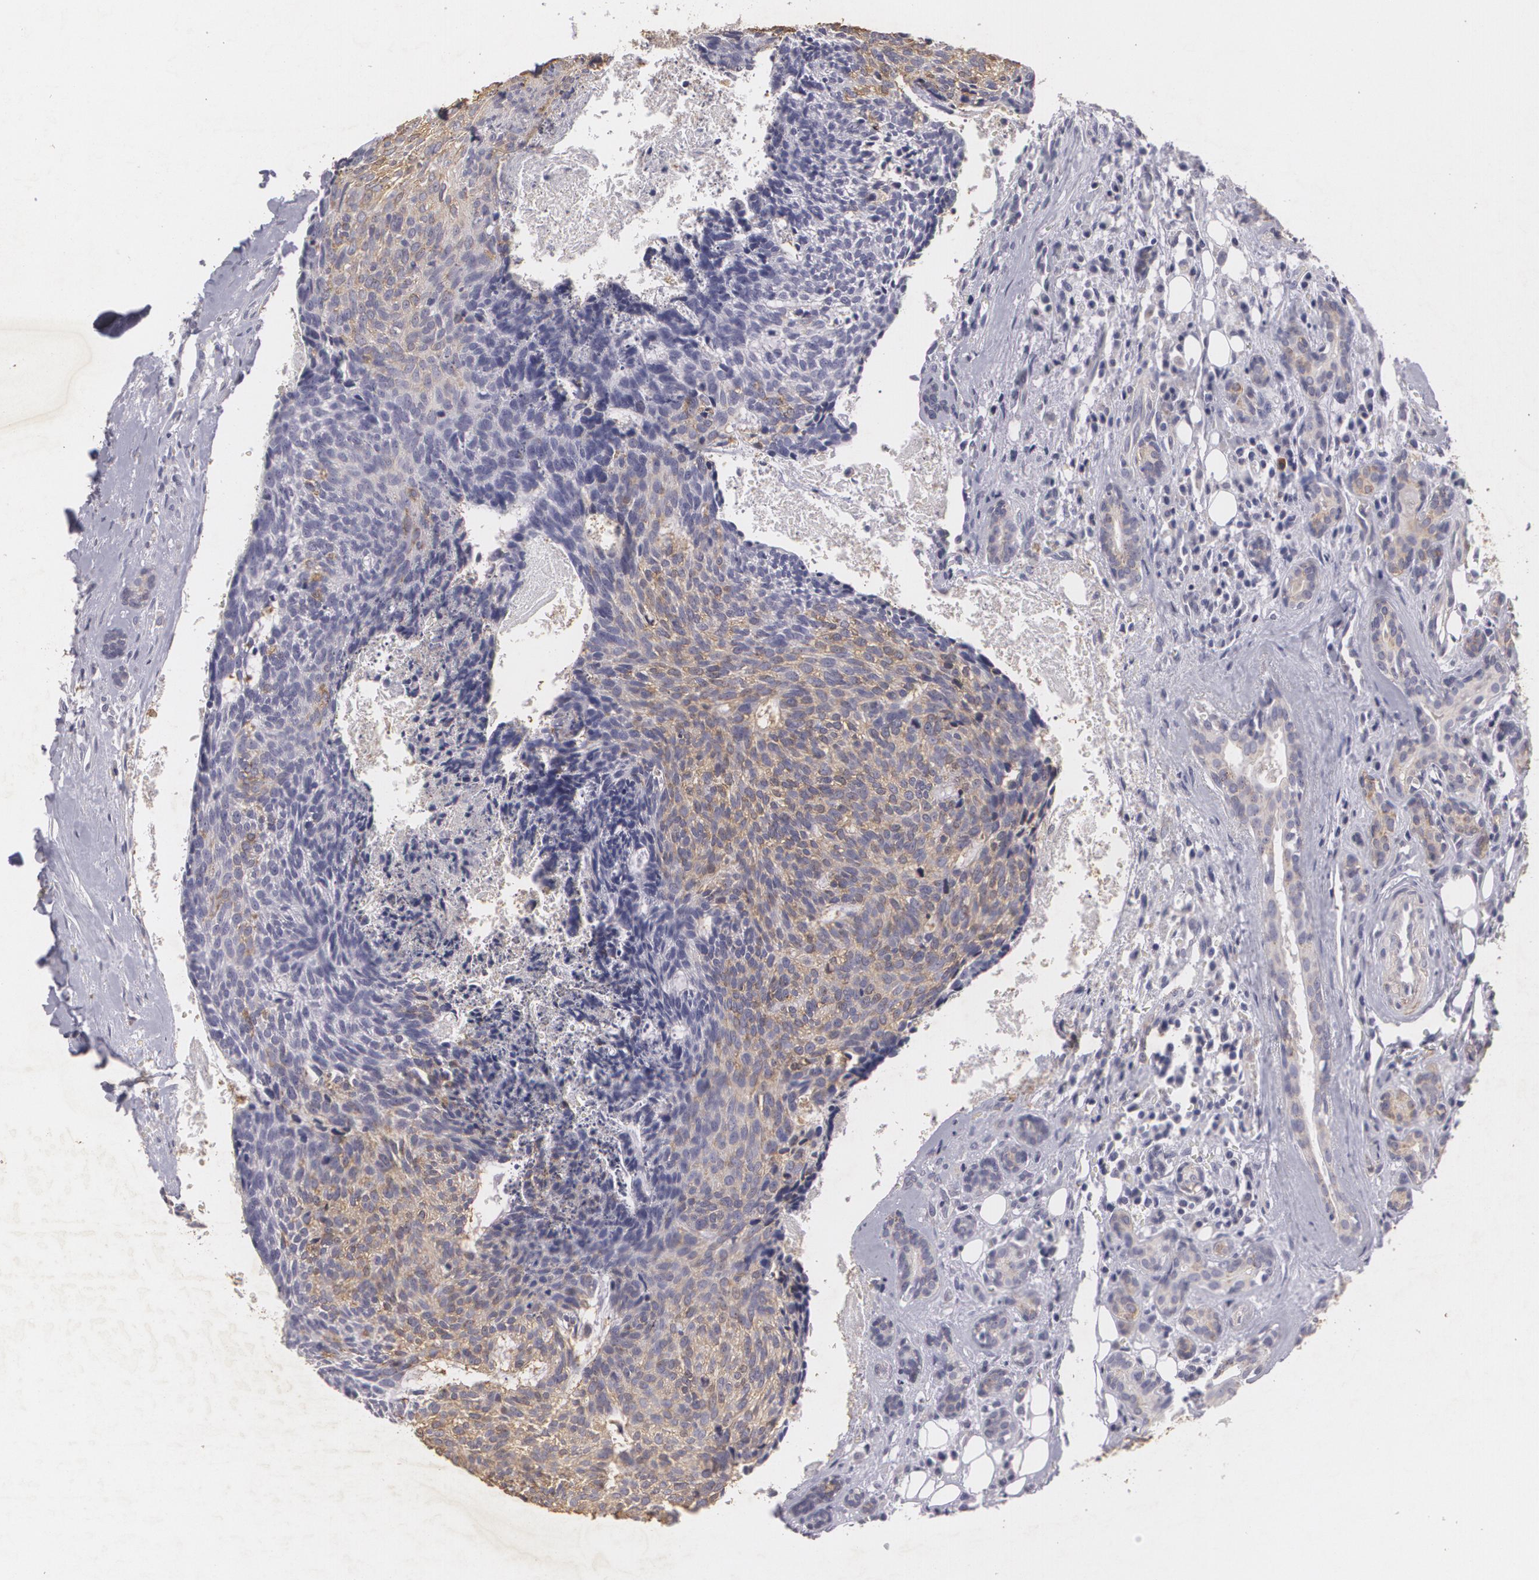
{"staining": {"intensity": "weak", "quantity": "25%-75%", "location": "cytoplasmic/membranous"}, "tissue": "head and neck cancer", "cell_type": "Tumor cells", "image_type": "cancer", "snomed": [{"axis": "morphology", "description": "Squamous cell carcinoma, NOS"}, {"axis": "topography", "description": "Salivary gland"}, {"axis": "topography", "description": "Head-Neck"}], "caption": "Approximately 25%-75% of tumor cells in head and neck cancer exhibit weak cytoplasmic/membranous protein staining as visualized by brown immunohistochemical staining.", "gene": "KCNA4", "patient": {"sex": "male", "age": 70}}